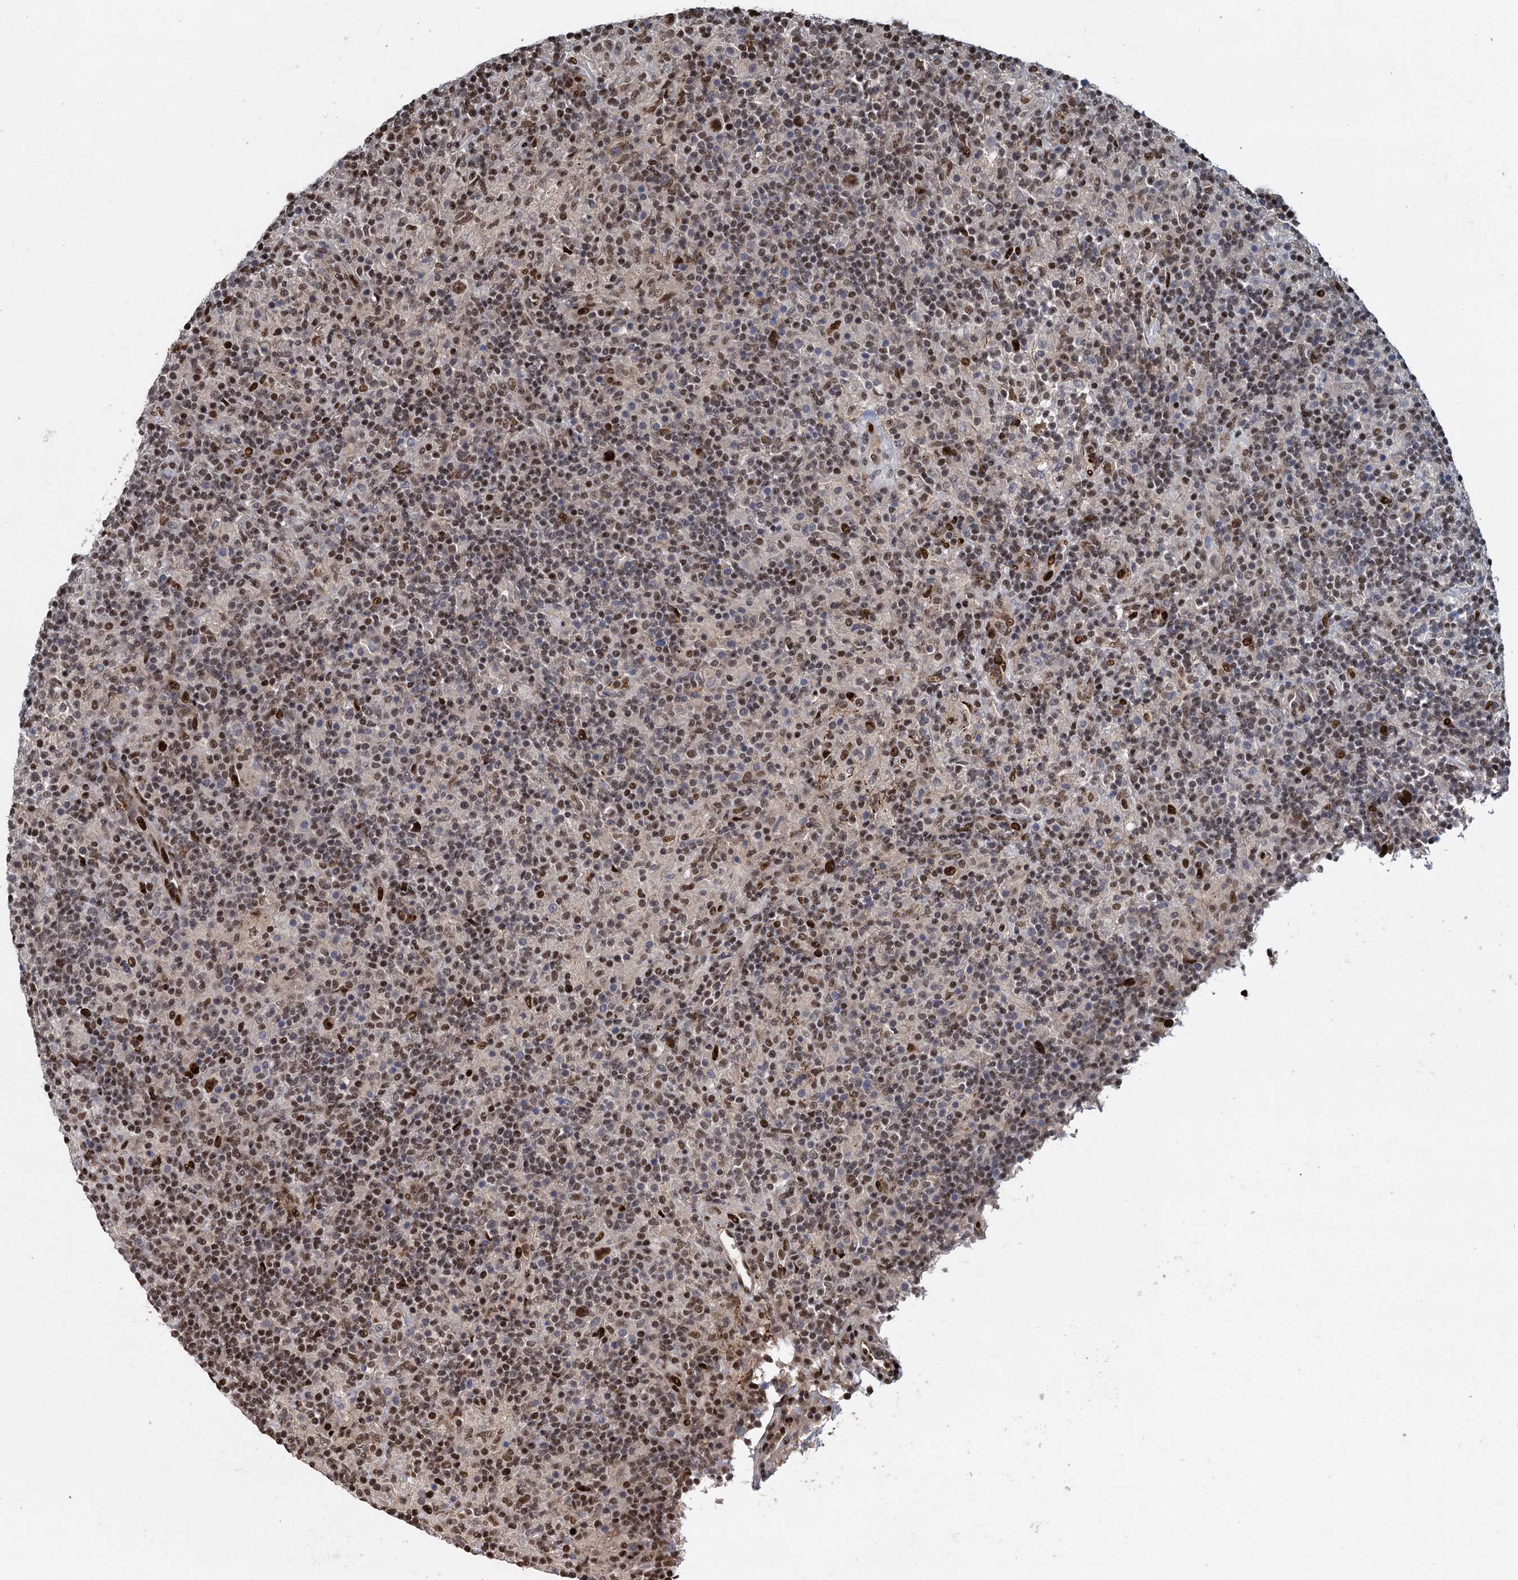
{"staining": {"intensity": "moderate", "quantity": ">75%", "location": "nuclear"}, "tissue": "lymphoma", "cell_type": "Tumor cells", "image_type": "cancer", "snomed": [{"axis": "morphology", "description": "Hodgkin's disease, NOS"}, {"axis": "topography", "description": "Lymph node"}], "caption": "Brown immunohistochemical staining in human Hodgkin's disease displays moderate nuclear expression in about >75% of tumor cells.", "gene": "ANKRD49", "patient": {"sex": "male", "age": 70}}